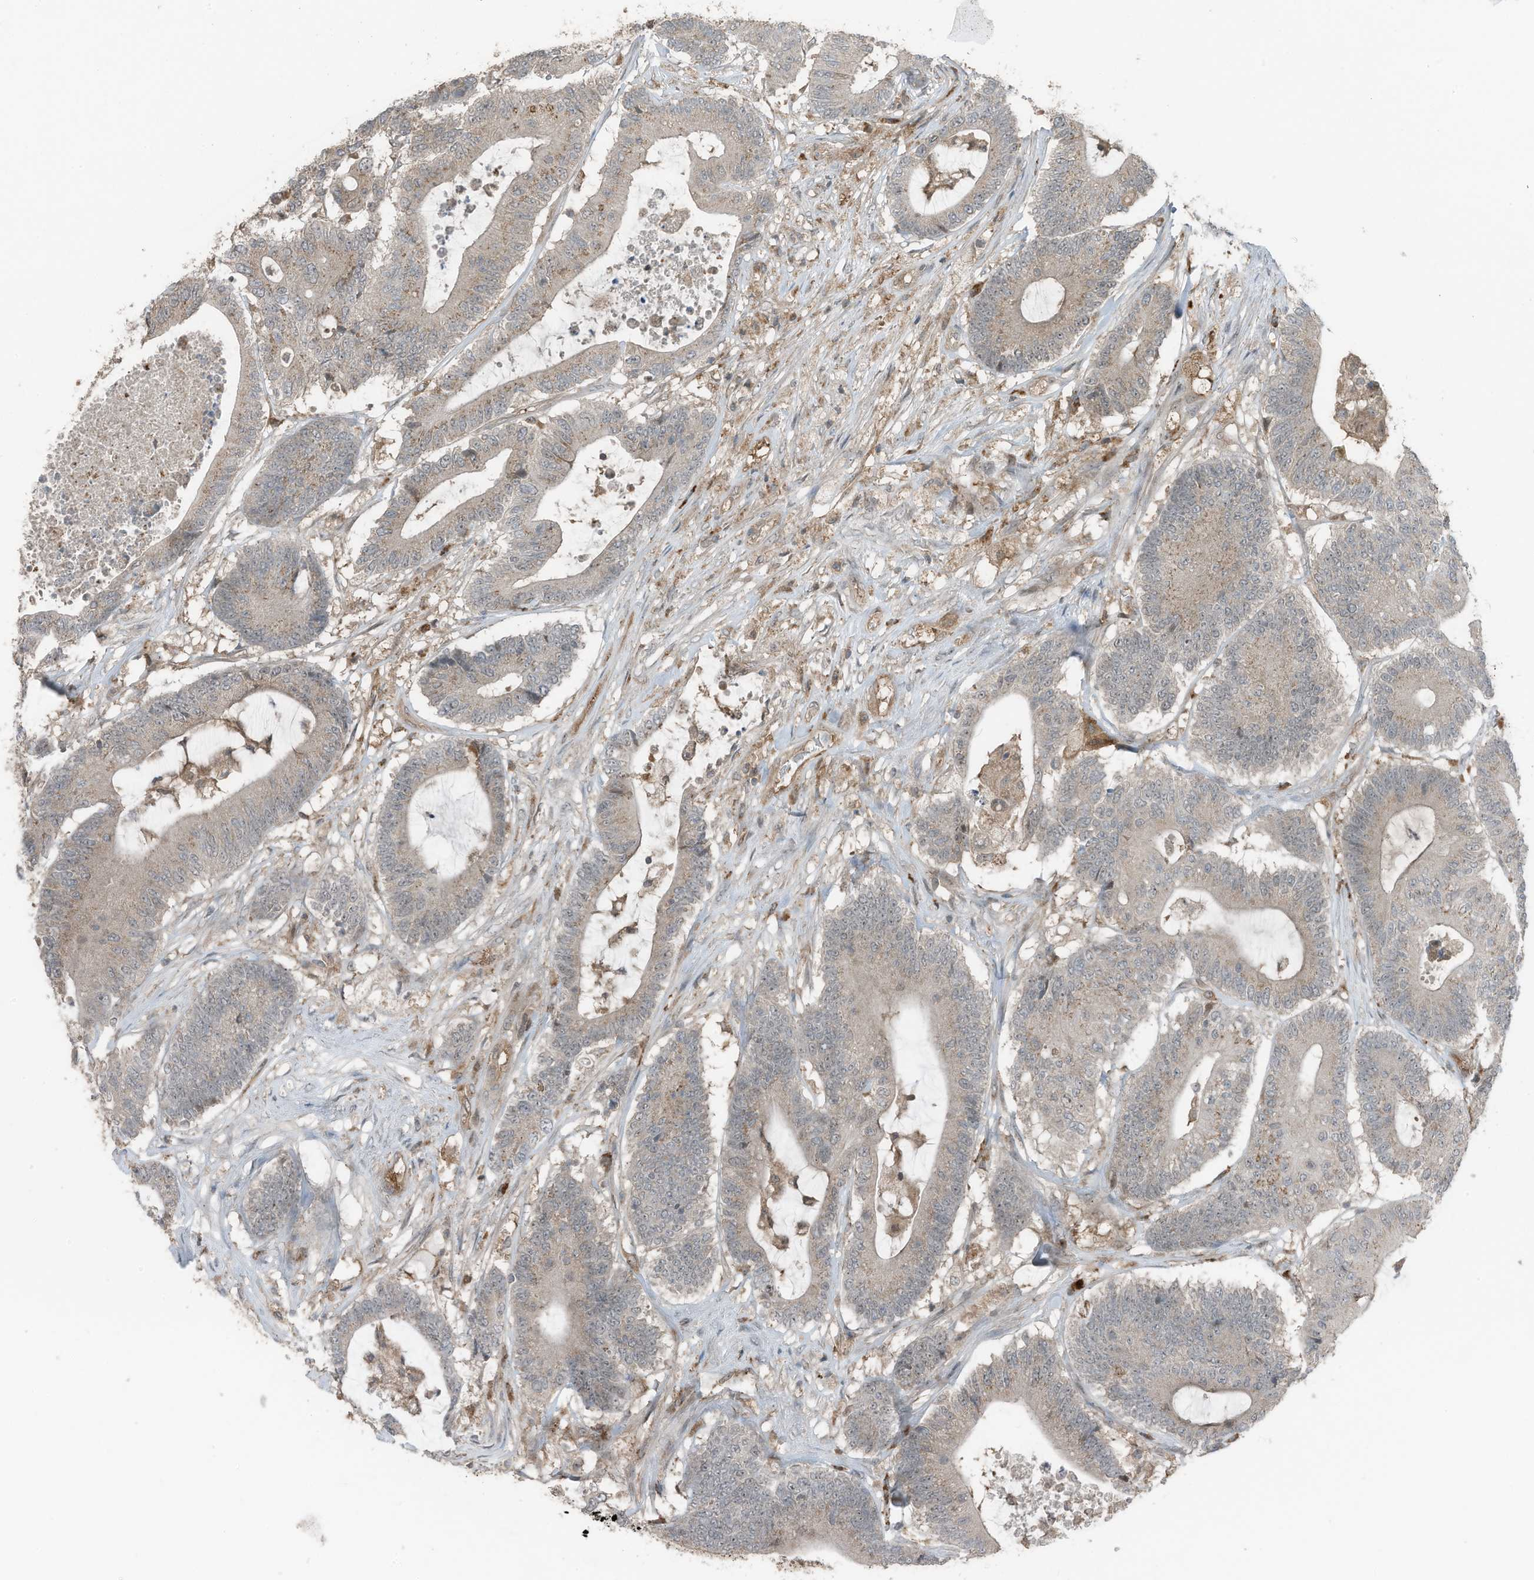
{"staining": {"intensity": "weak", "quantity": "<25%", "location": "nuclear"}, "tissue": "colorectal cancer", "cell_type": "Tumor cells", "image_type": "cancer", "snomed": [{"axis": "morphology", "description": "Adenocarcinoma, NOS"}, {"axis": "topography", "description": "Colon"}], "caption": "A high-resolution histopathology image shows immunohistochemistry (IHC) staining of colorectal cancer, which shows no significant positivity in tumor cells.", "gene": "TXNDC9", "patient": {"sex": "female", "age": 84}}